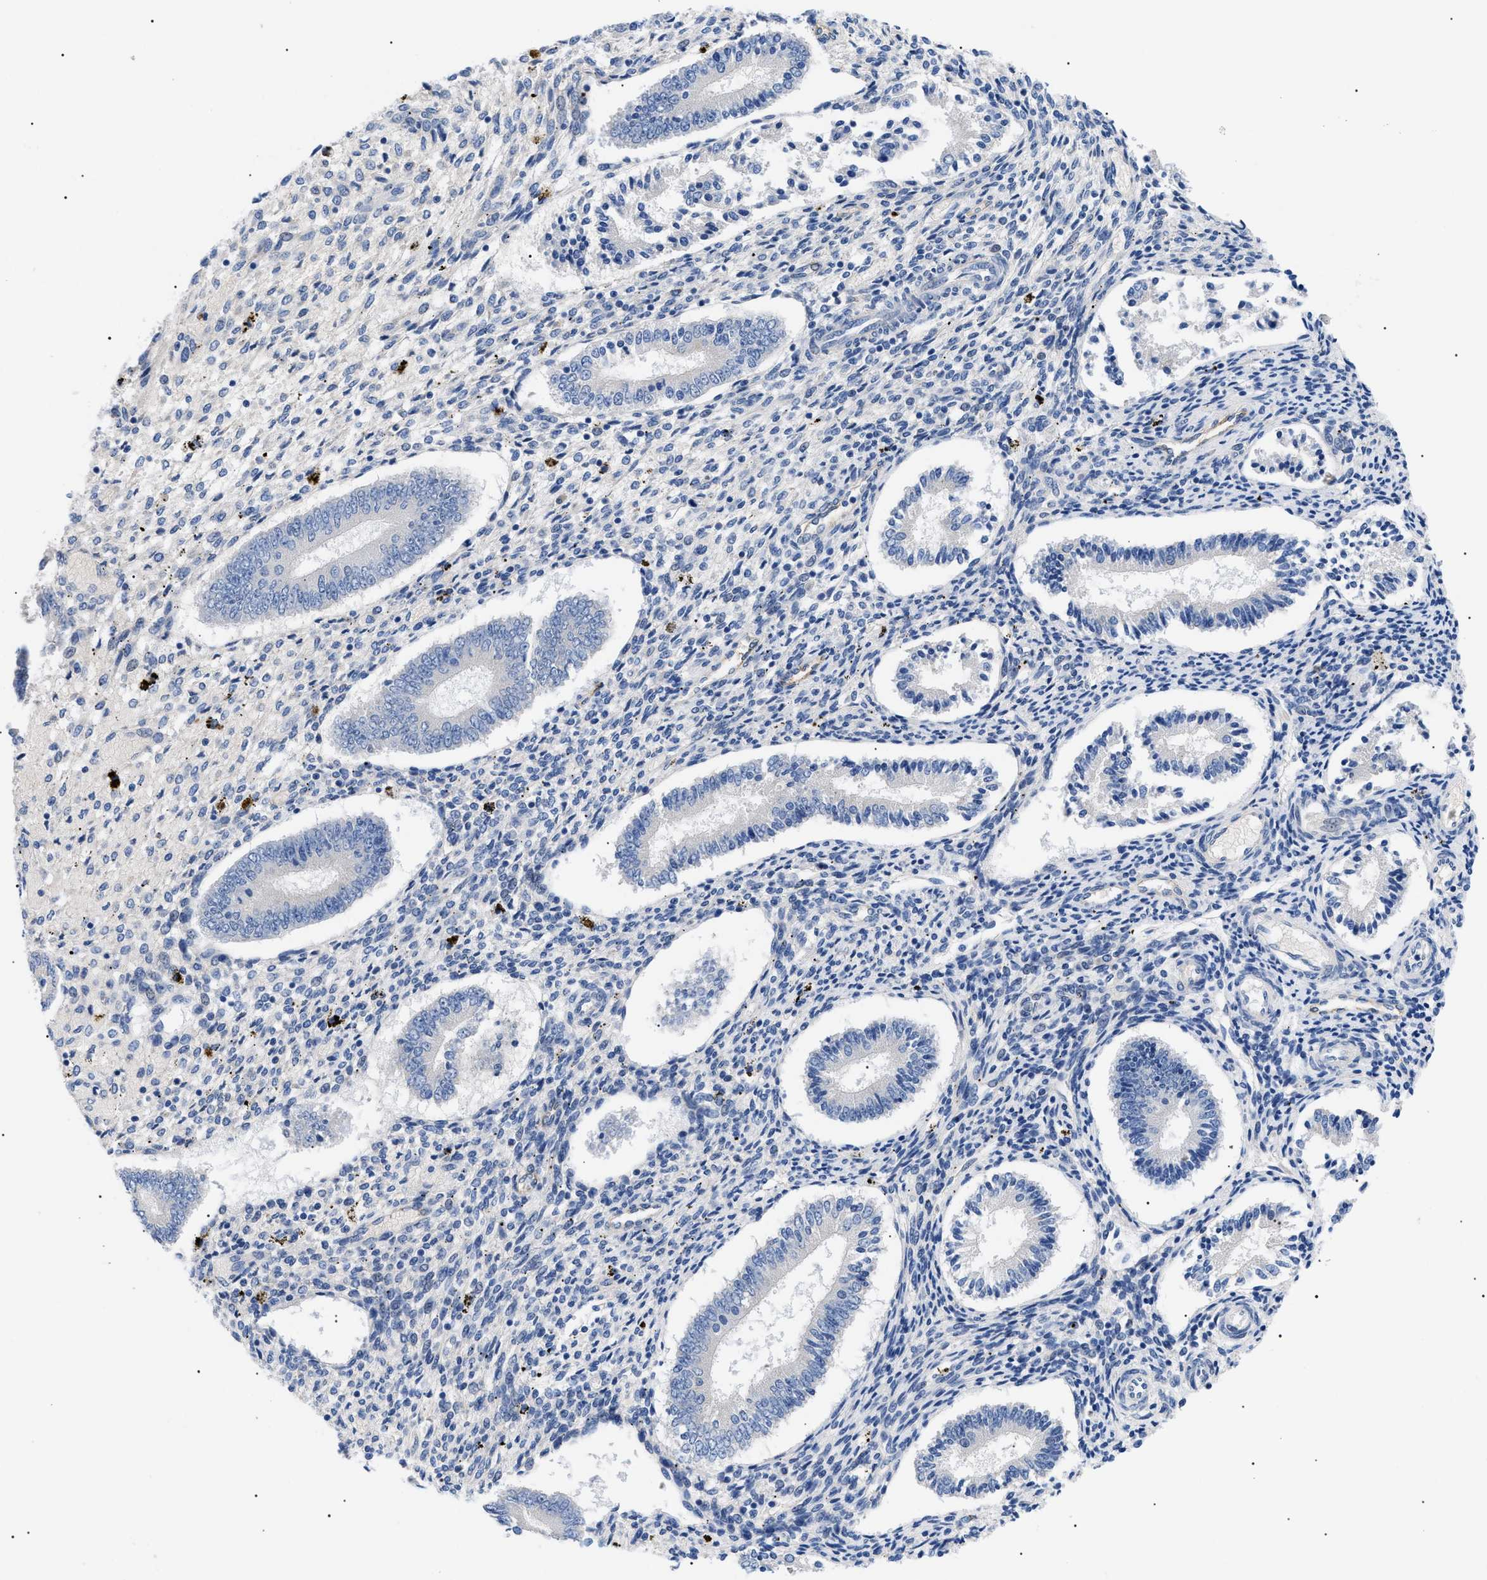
{"staining": {"intensity": "negative", "quantity": "none", "location": "none"}, "tissue": "endometrium", "cell_type": "Cells in endometrial stroma", "image_type": "normal", "snomed": [{"axis": "morphology", "description": "Normal tissue, NOS"}, {"axis": "topography", "description": "Endometrium"}], "caption": "Immunohistochemistry of benign endometrium shows no staining in cells in endometrial stroma.", "gene": "ACKR1", "patient": {"sex": "female", "age": 42}}